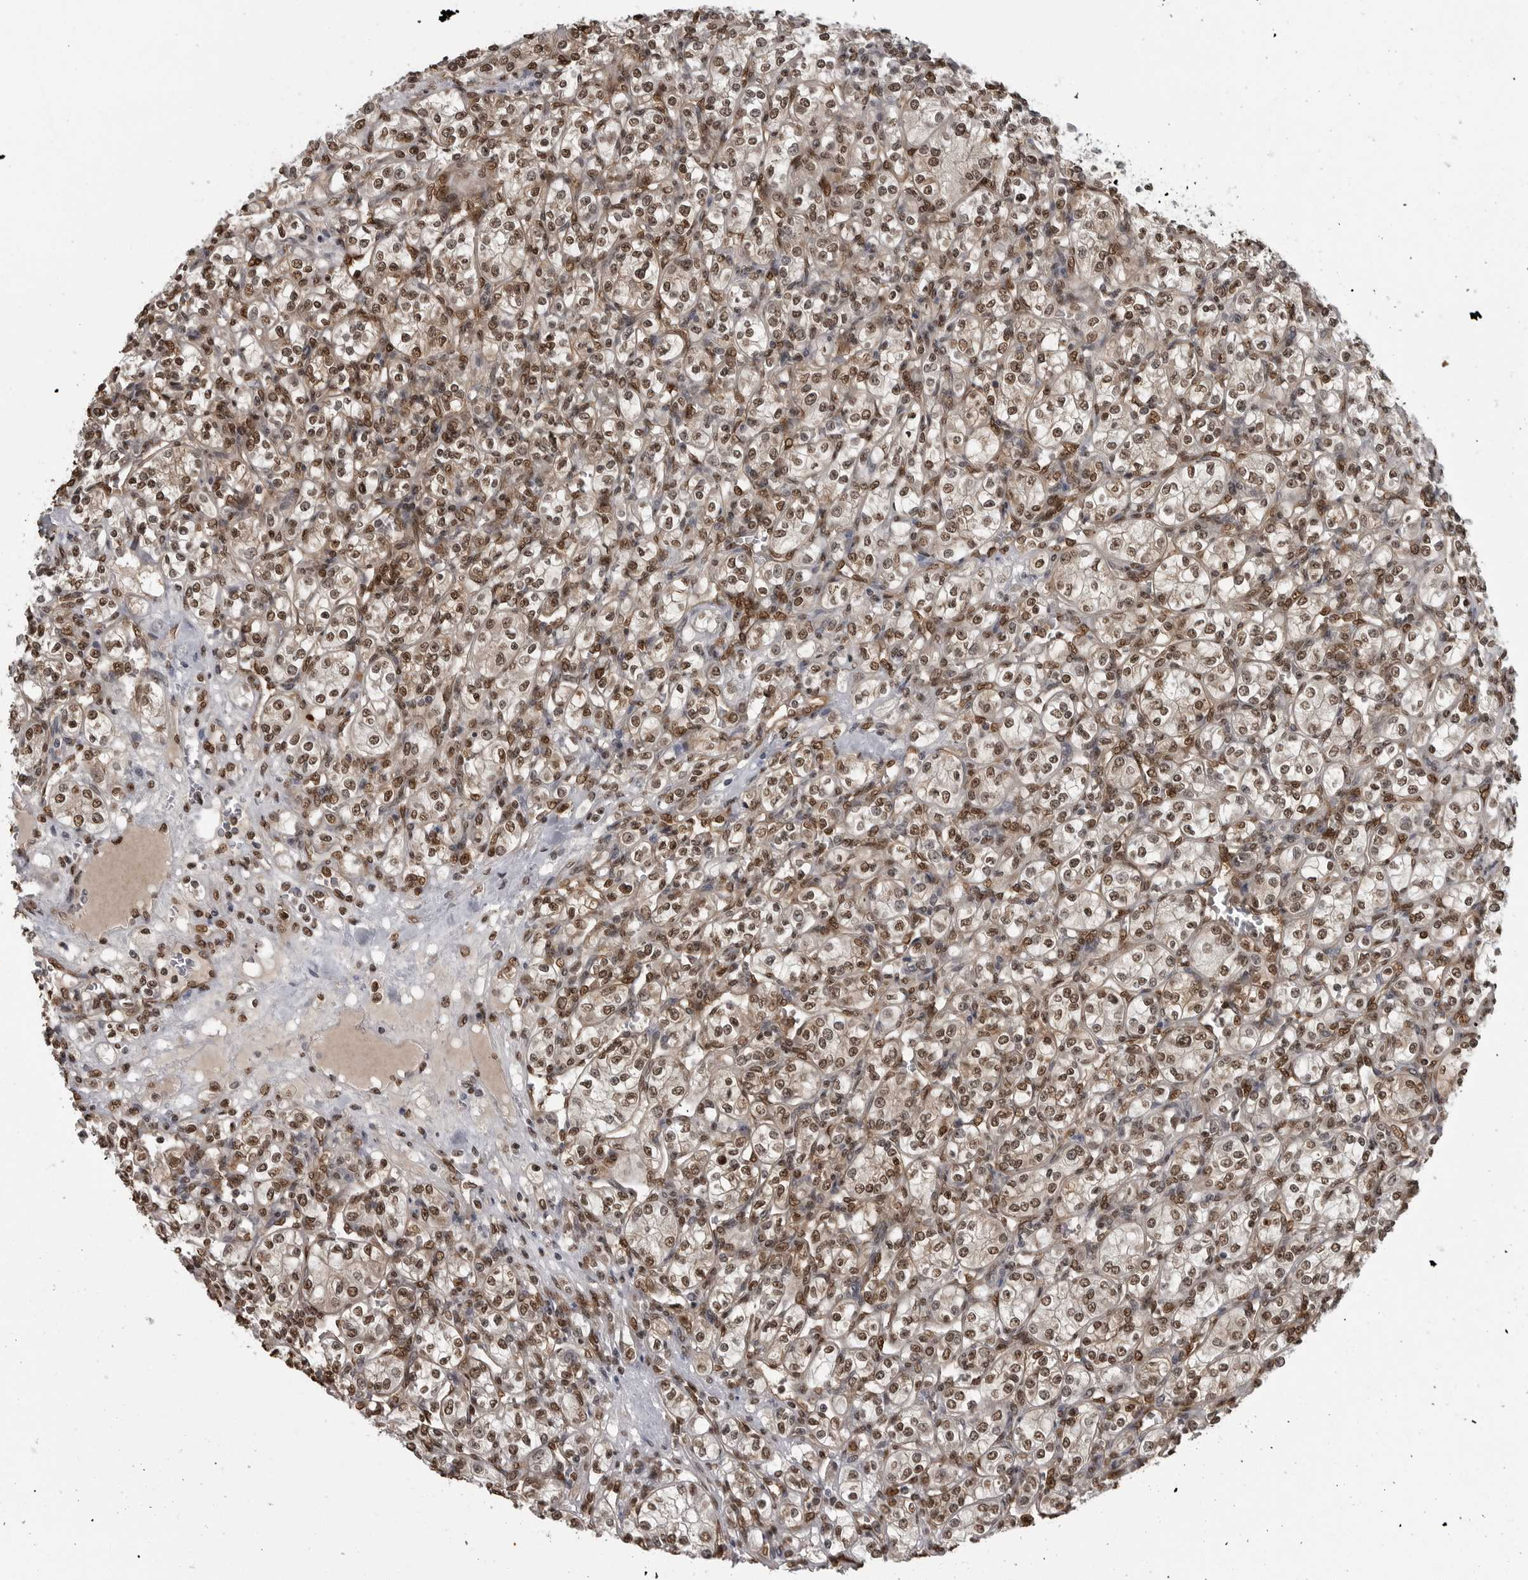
{"staining": {"intensity": "moderate", "quantity": ">75%", "location": "nuclear"}, "tissue": "renal cancer", "cell_type": "Tumor cells", "image_type": "cancer", "snomed": [{"axis": "morphology", "description": "Adenocarcinoma, NOS"}, {"axis": "topography", "description": "Kidney"}], "caption": "The image shows immunohistochemical staining of renal adenocarcinoma. There is moderate nuclear expression is identified in approximately >75% of tumor cells. Nuclei are stained in blue.", "gene": "SMAD2", "patient": {"sex": "male", "age": 77}}